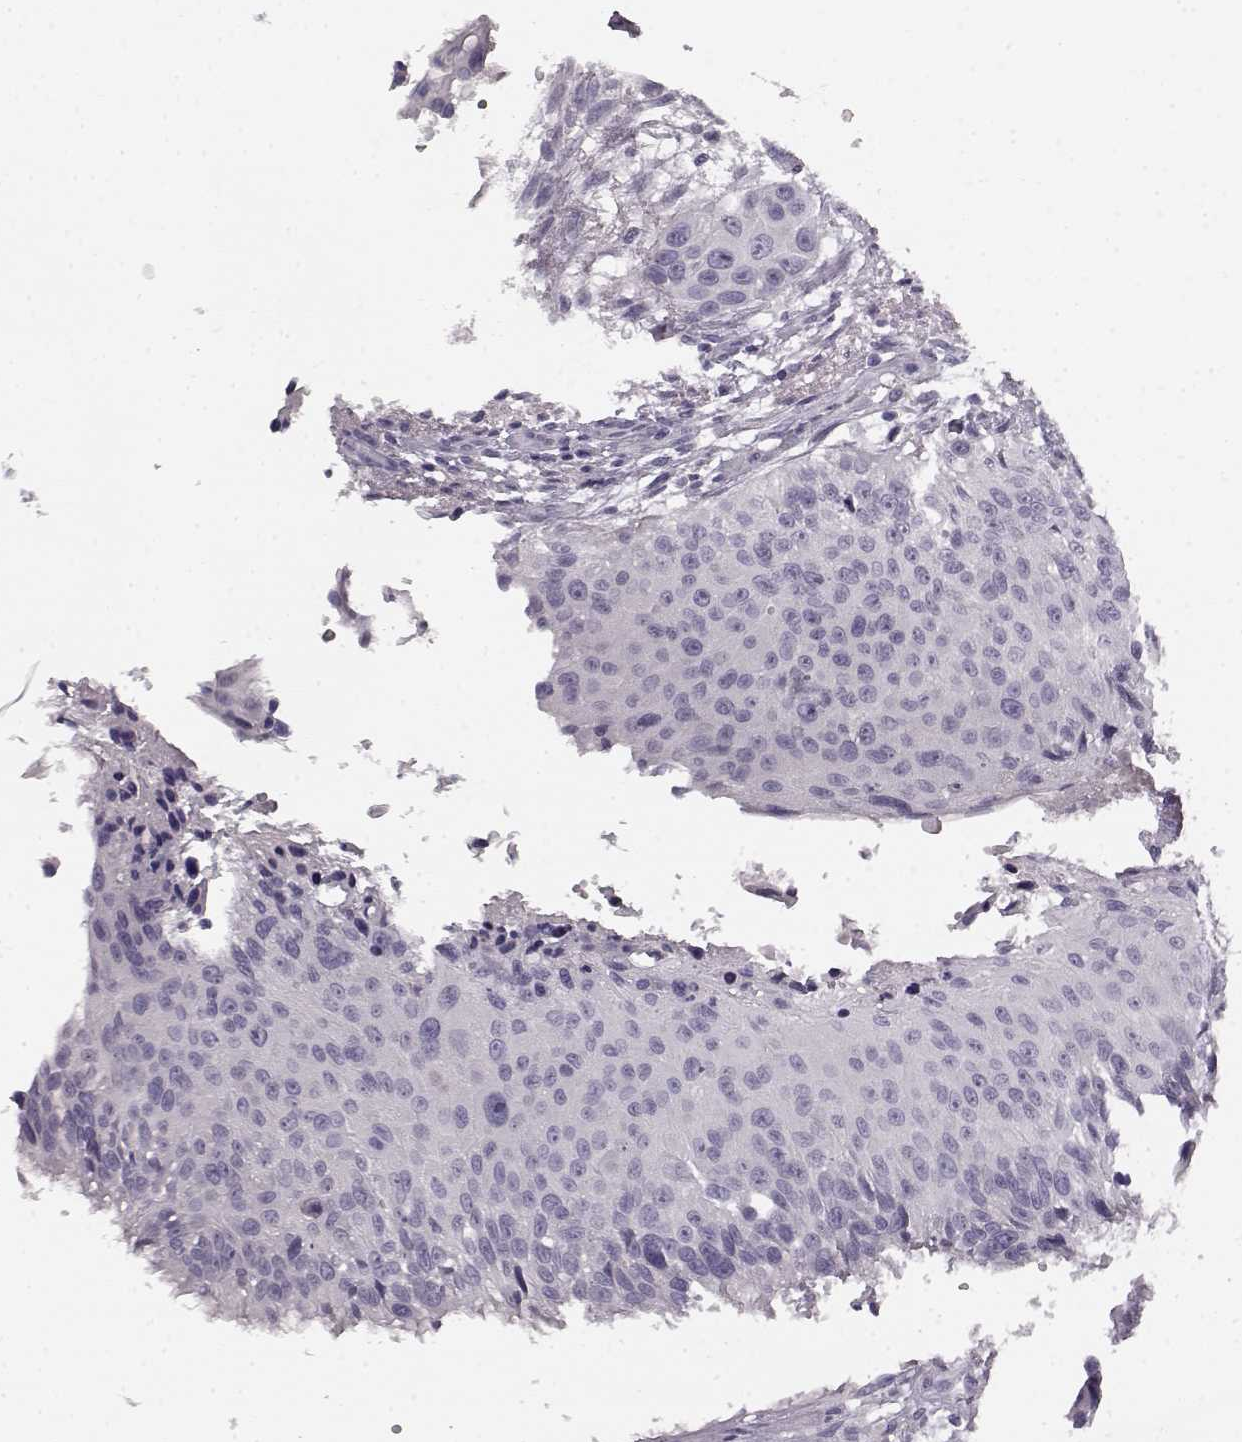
{"staining": {"intensity": "negative", "quantity": "none", "location": "none"}, "tissue": "urothelial cancer", "cell_type": "Tumor cells", "image_type": "cancer", "snomed": [{"axis": "morphology", "description": "Urothelial carcinoma, NOS"}, {"axis": "topography", "description": "Urinary bladder"}], "caption": "Immunohistochemistry (IHC) of urothelial cancer reveals no expression in tumor cells.", "gene": "KIAA0319", "patient": {"sex": "male", "age": 55}}